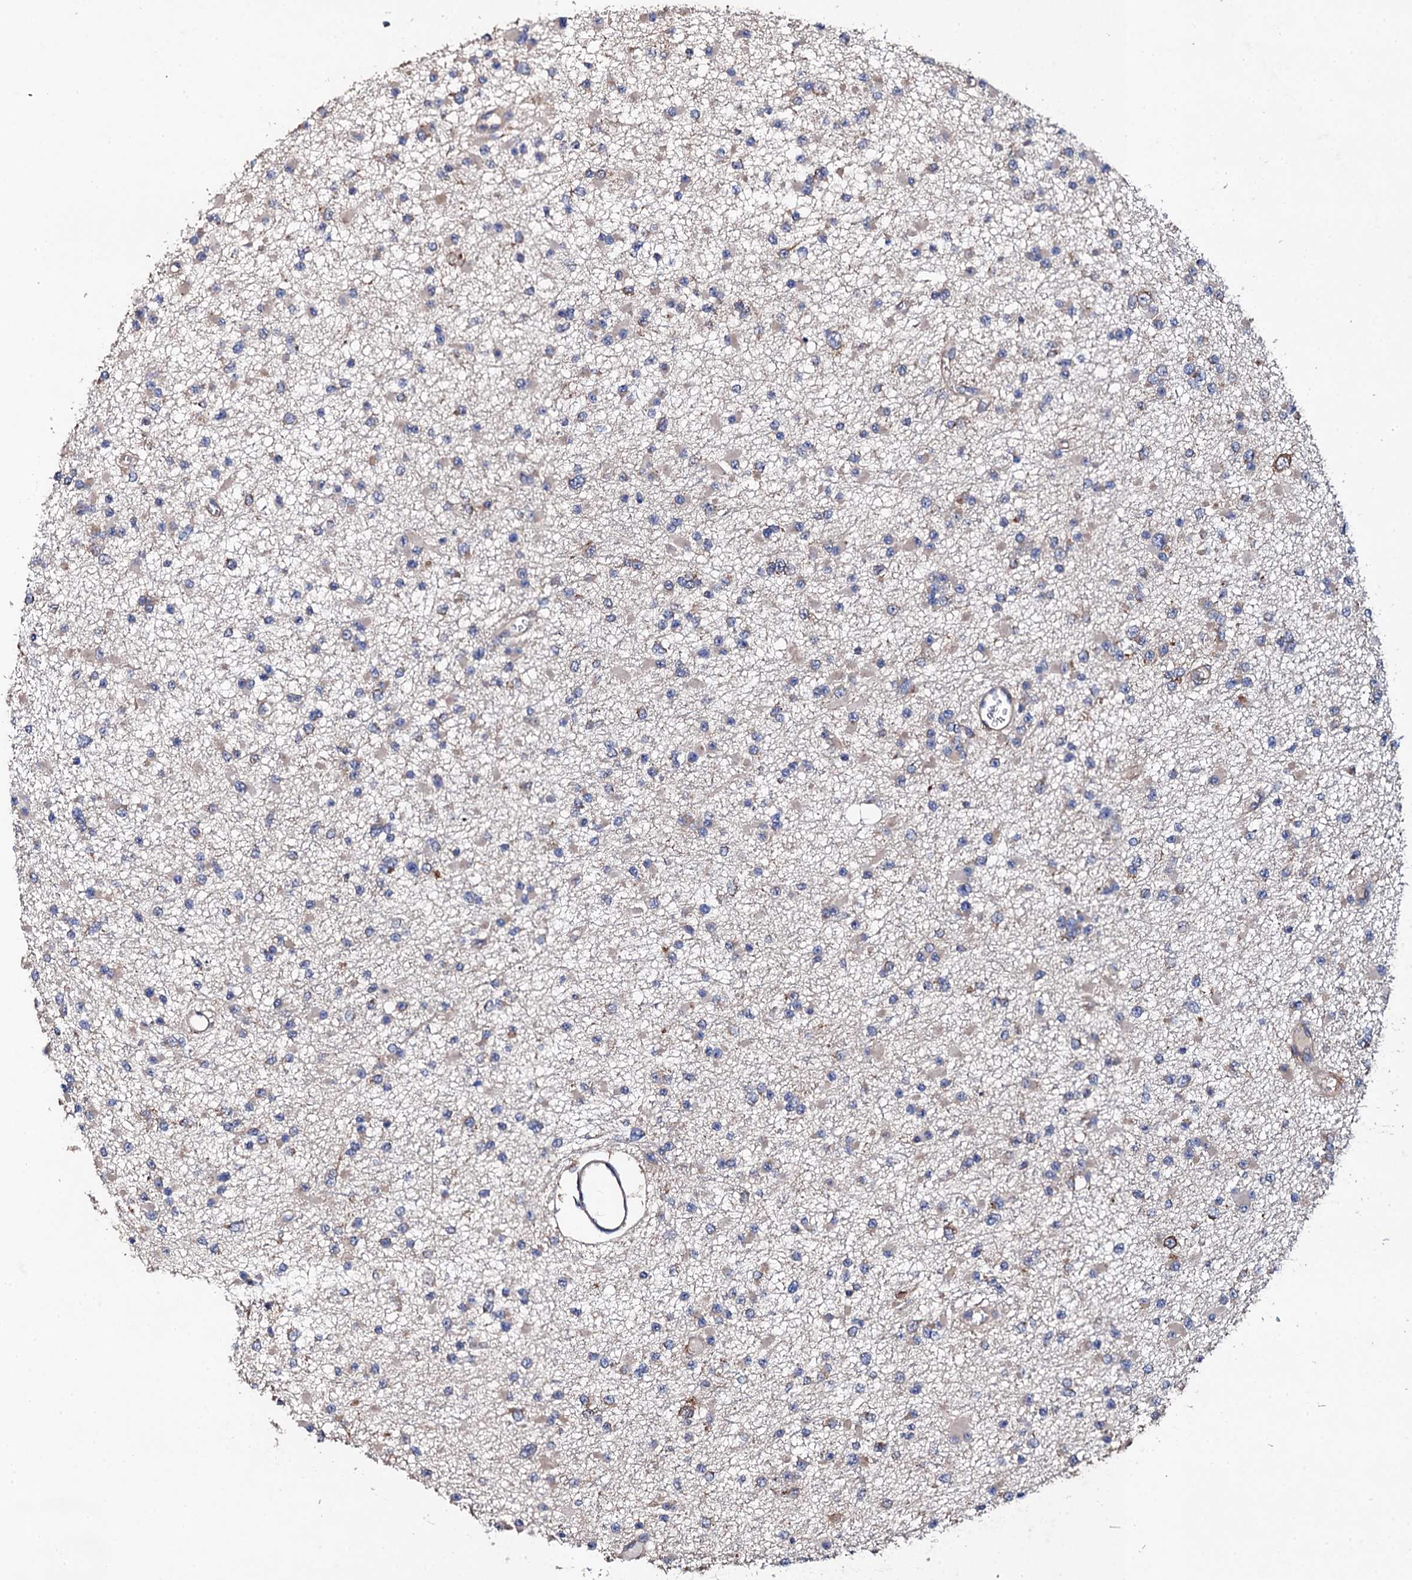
{"staining": {"intensity": "negative", "quantity": "none", "location": "none"}, "tissue": "glioma", "cell_type": "Tumor cells", "image_type": "cancer", "snomed": [{"axis": "morphology", "description": "Glioma, malignant, Low grade"}, {"axis": "topography", "description": "Brain"}], "caption": "The photomicrograph shows no staining of tumor cells in glioma.", "gene": "LIPT2", "patient": {"sex": "female", "age": 22}}